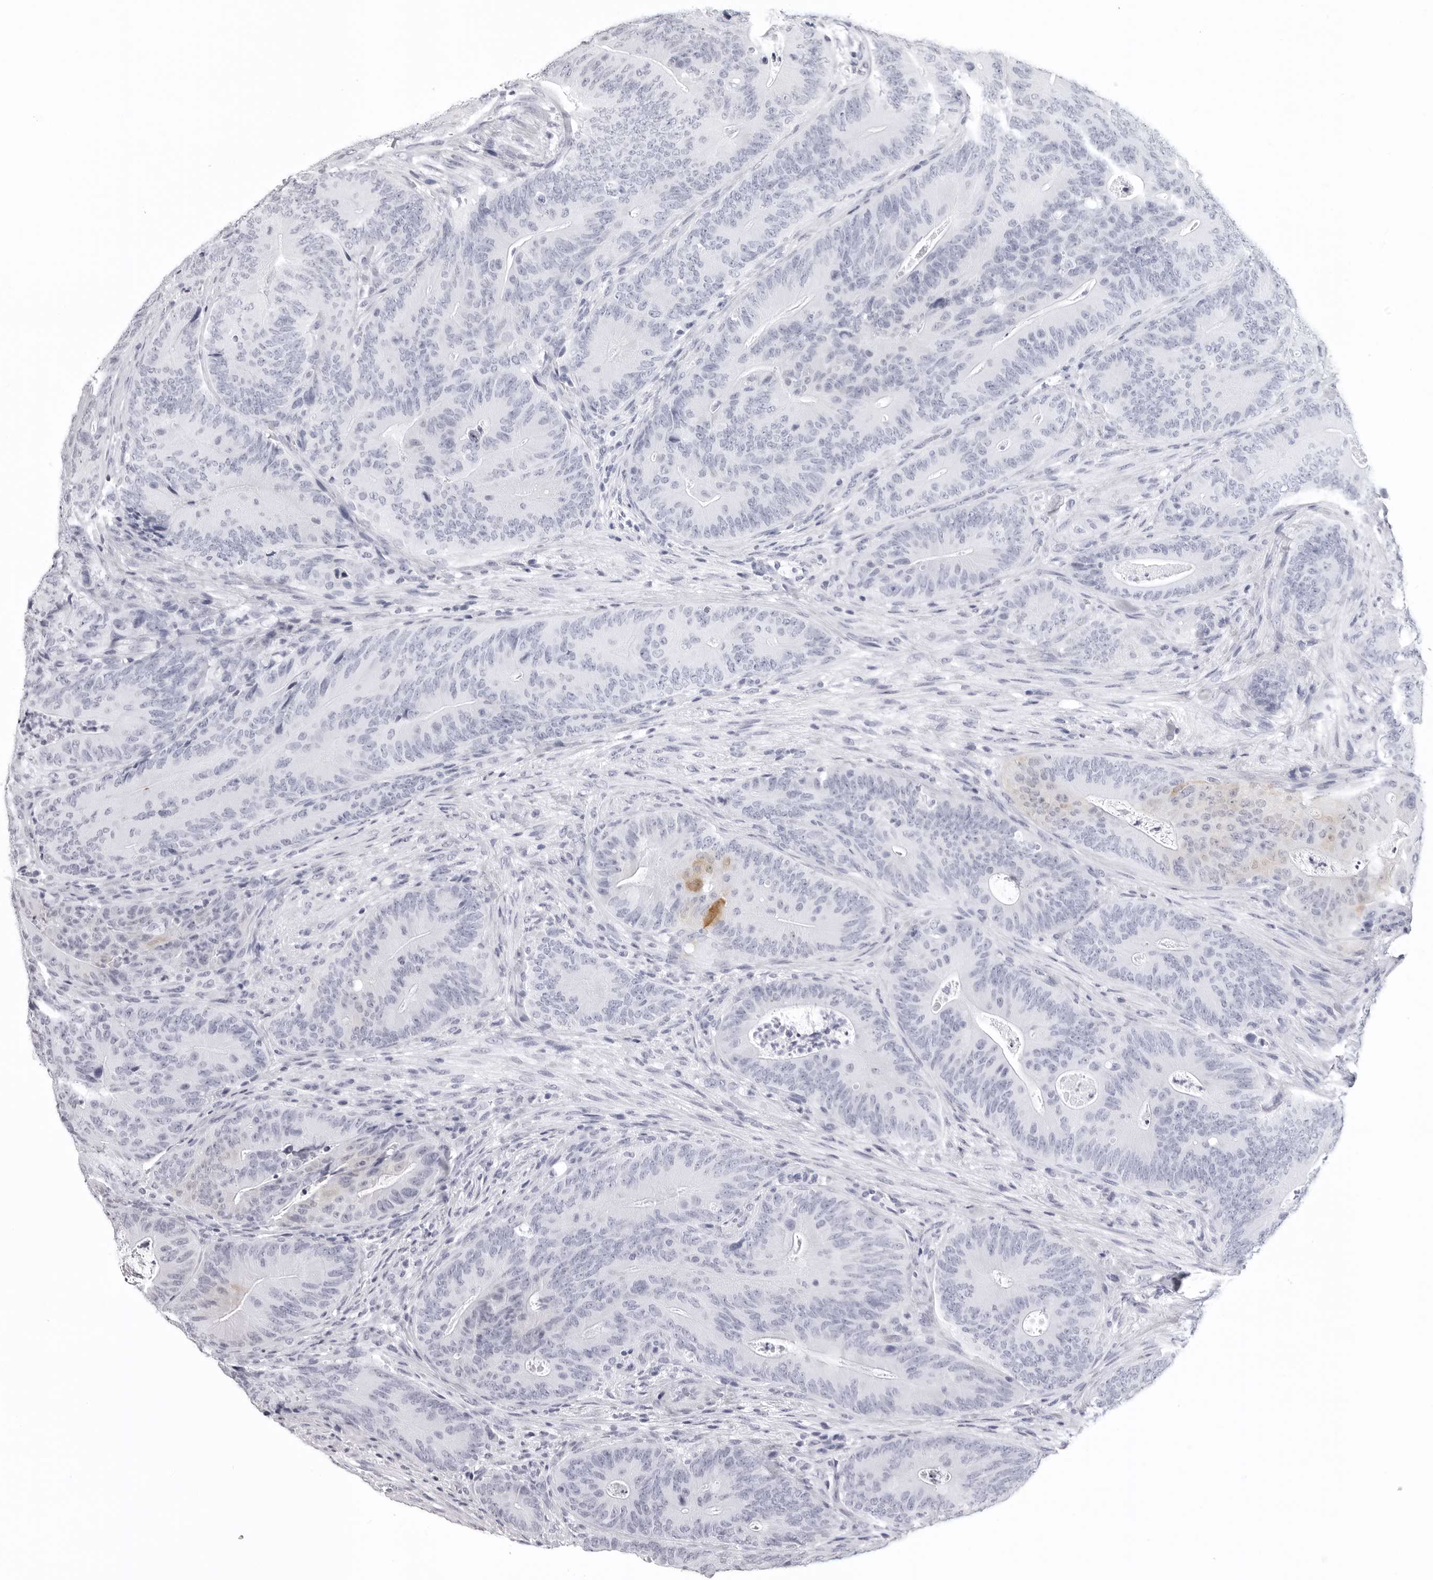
{"staining": {"intensity": "negative", "quantity": "none", "location": "none"}, "tissue": "colorectal cancer", "cell_type": "Tumor cells", "image_type": "cancer", "snomed": [{"axis": "morphology", "description": "Normal tissue, NOS"}, {"axis": "topography", "description": "Colon"}], "caption": "Immunohistochemistry micrograph of neoplastic tissue: human colorectal cancer stained with DAB (3,3'-diaminobenzidine) shows no significant protein positivity in tumor cells. The staining was performed using DAB to visualize the protein expression in brown, while the nuclei were stained in blue with hematoxylin (Magnification: 20x).", "gene": "LGALS4", "patient": {"sex": "female", "age": 82}}